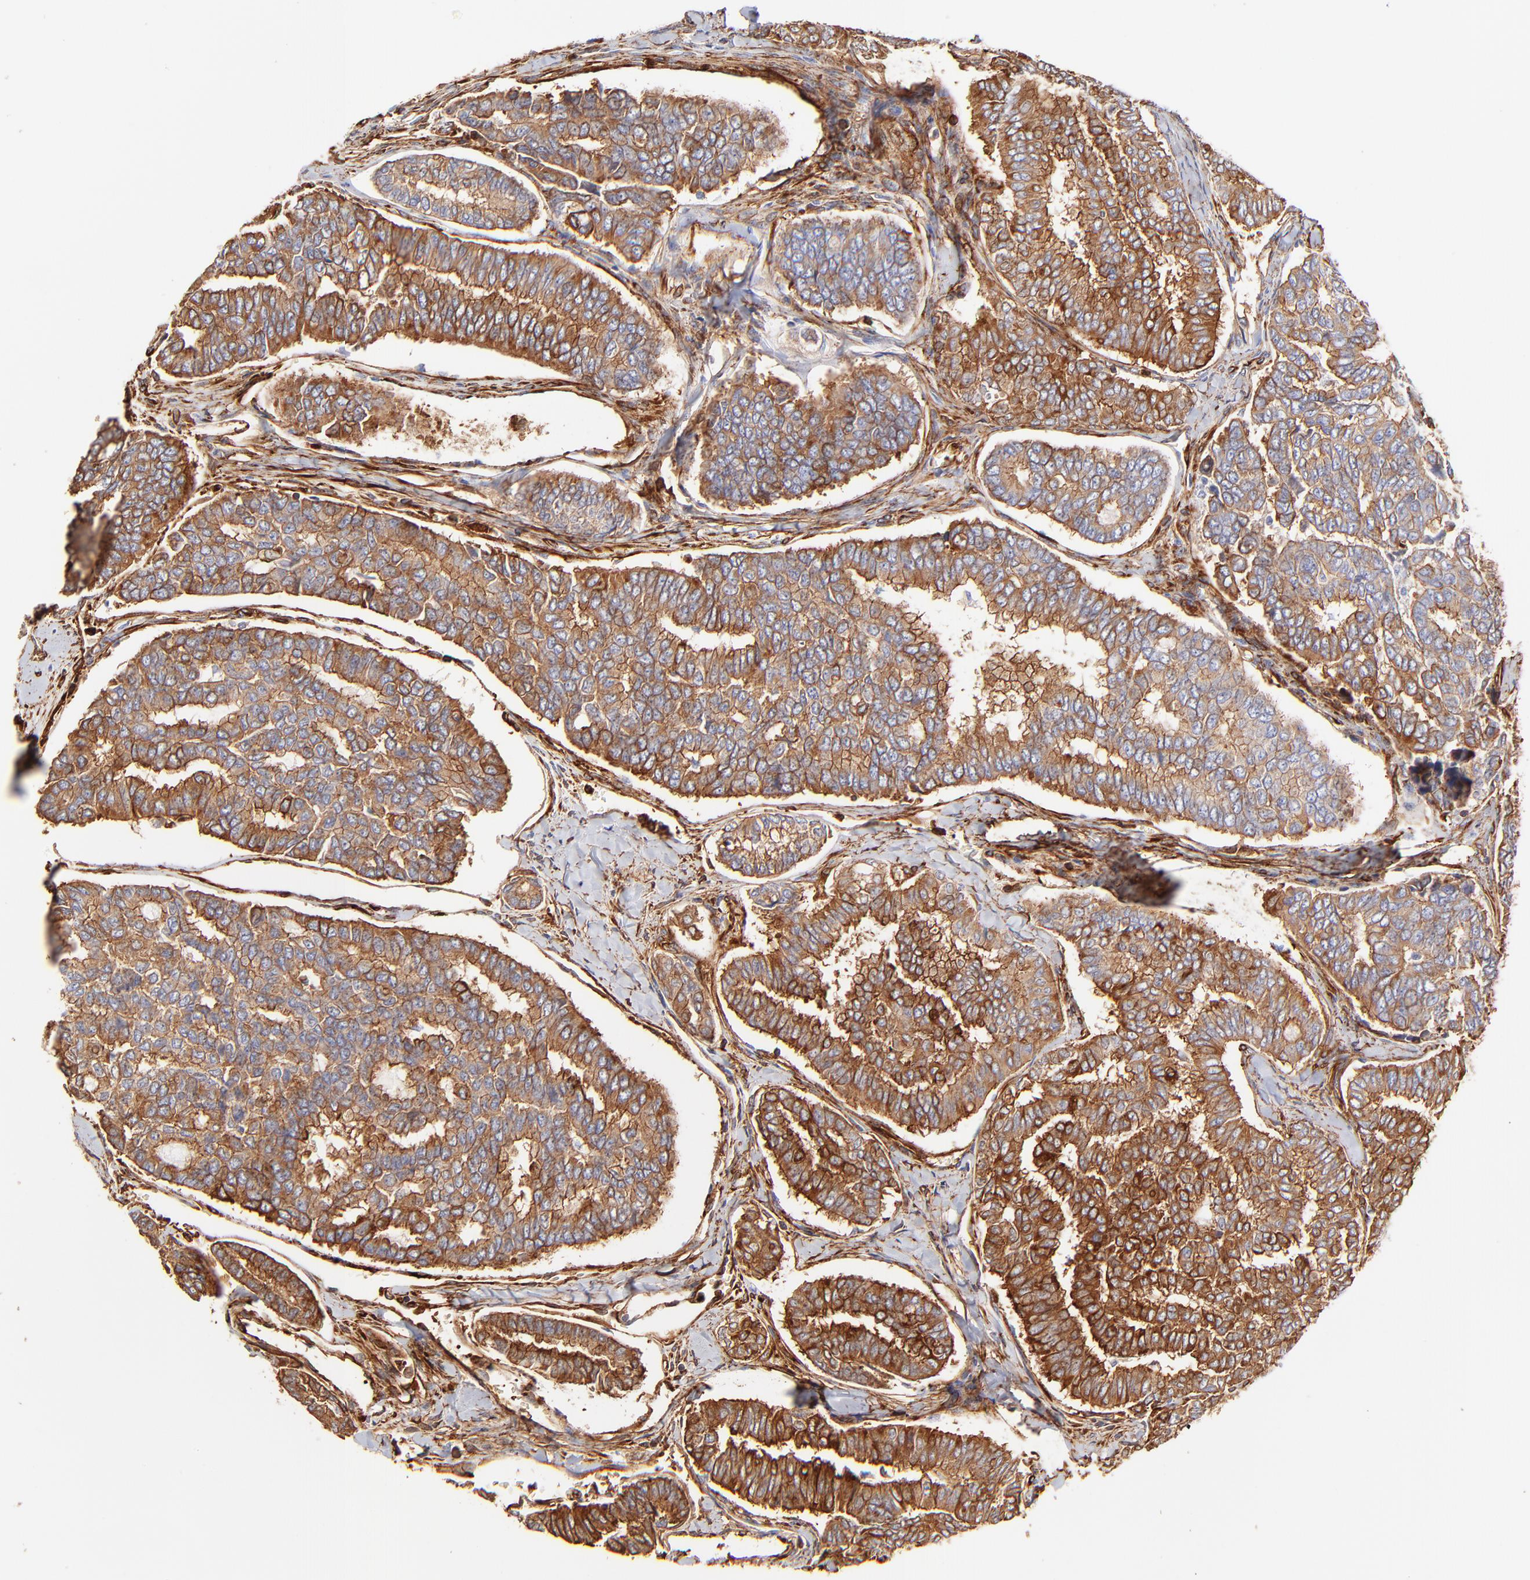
{"staining": {"intensity": "strong", "quantity": ">75%", "location": "cytoplasmic/membranous"}, "tissue": "thyroid cancer", "cell_type": "Tumor cells", "image_type": "cancer", "snomed": [{"axis": "morphology", "description": "Papillary adenocarcinoma, NOS"}, {"axis": "topography", "description": "Thyroid gland"}], "caption": "Protein expression analysis of human thyroid cancer (papillary adenocarcinoma) reveals strong cytoplasmic/membranous positivity in approximately >75% of tumor cells.", "gene": "FLNA", "patient": {"sex": "female", "age": 35}}